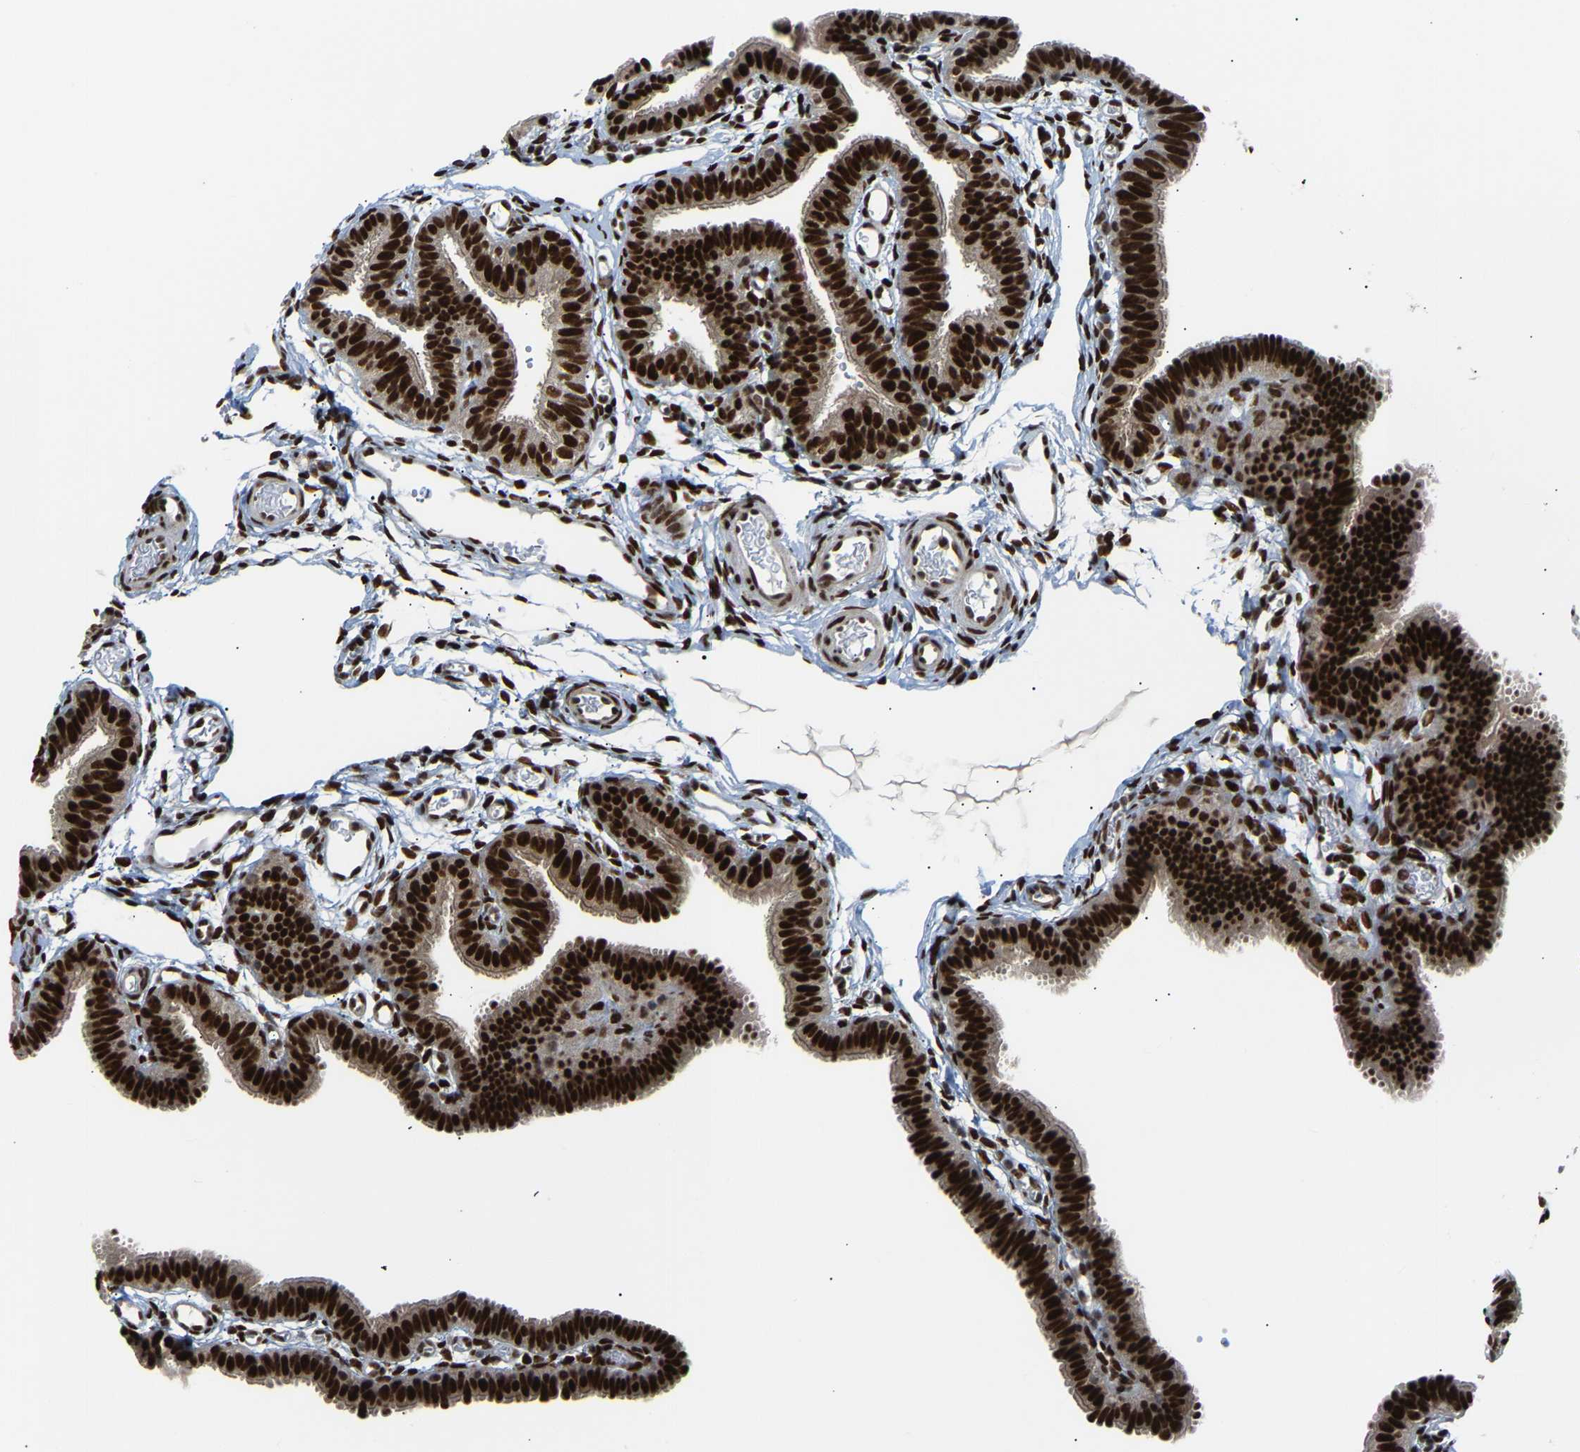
{"staining": {"intensity": "strong", "quantity": ">75%", "location": "nuclear"}, "tissue": "fallopian tube", "cell_type": "Glandular cells", "image_type": "normal", "snomed": [{"axis": "morphology", "description": "Normal tissue, NOS"}, {"axis": "topography", "description": "Fallopian tube"}, {"axis": "topography", "description": "Placenta"}], "caption": "Immunohistochemistry (DAB) staining of benign human fallopian tube displays strong nuclear protein staining in approximately >75% of glandular cells.", "gene": "SSBP2", "patient": {"sex": "female", "age": 34}}